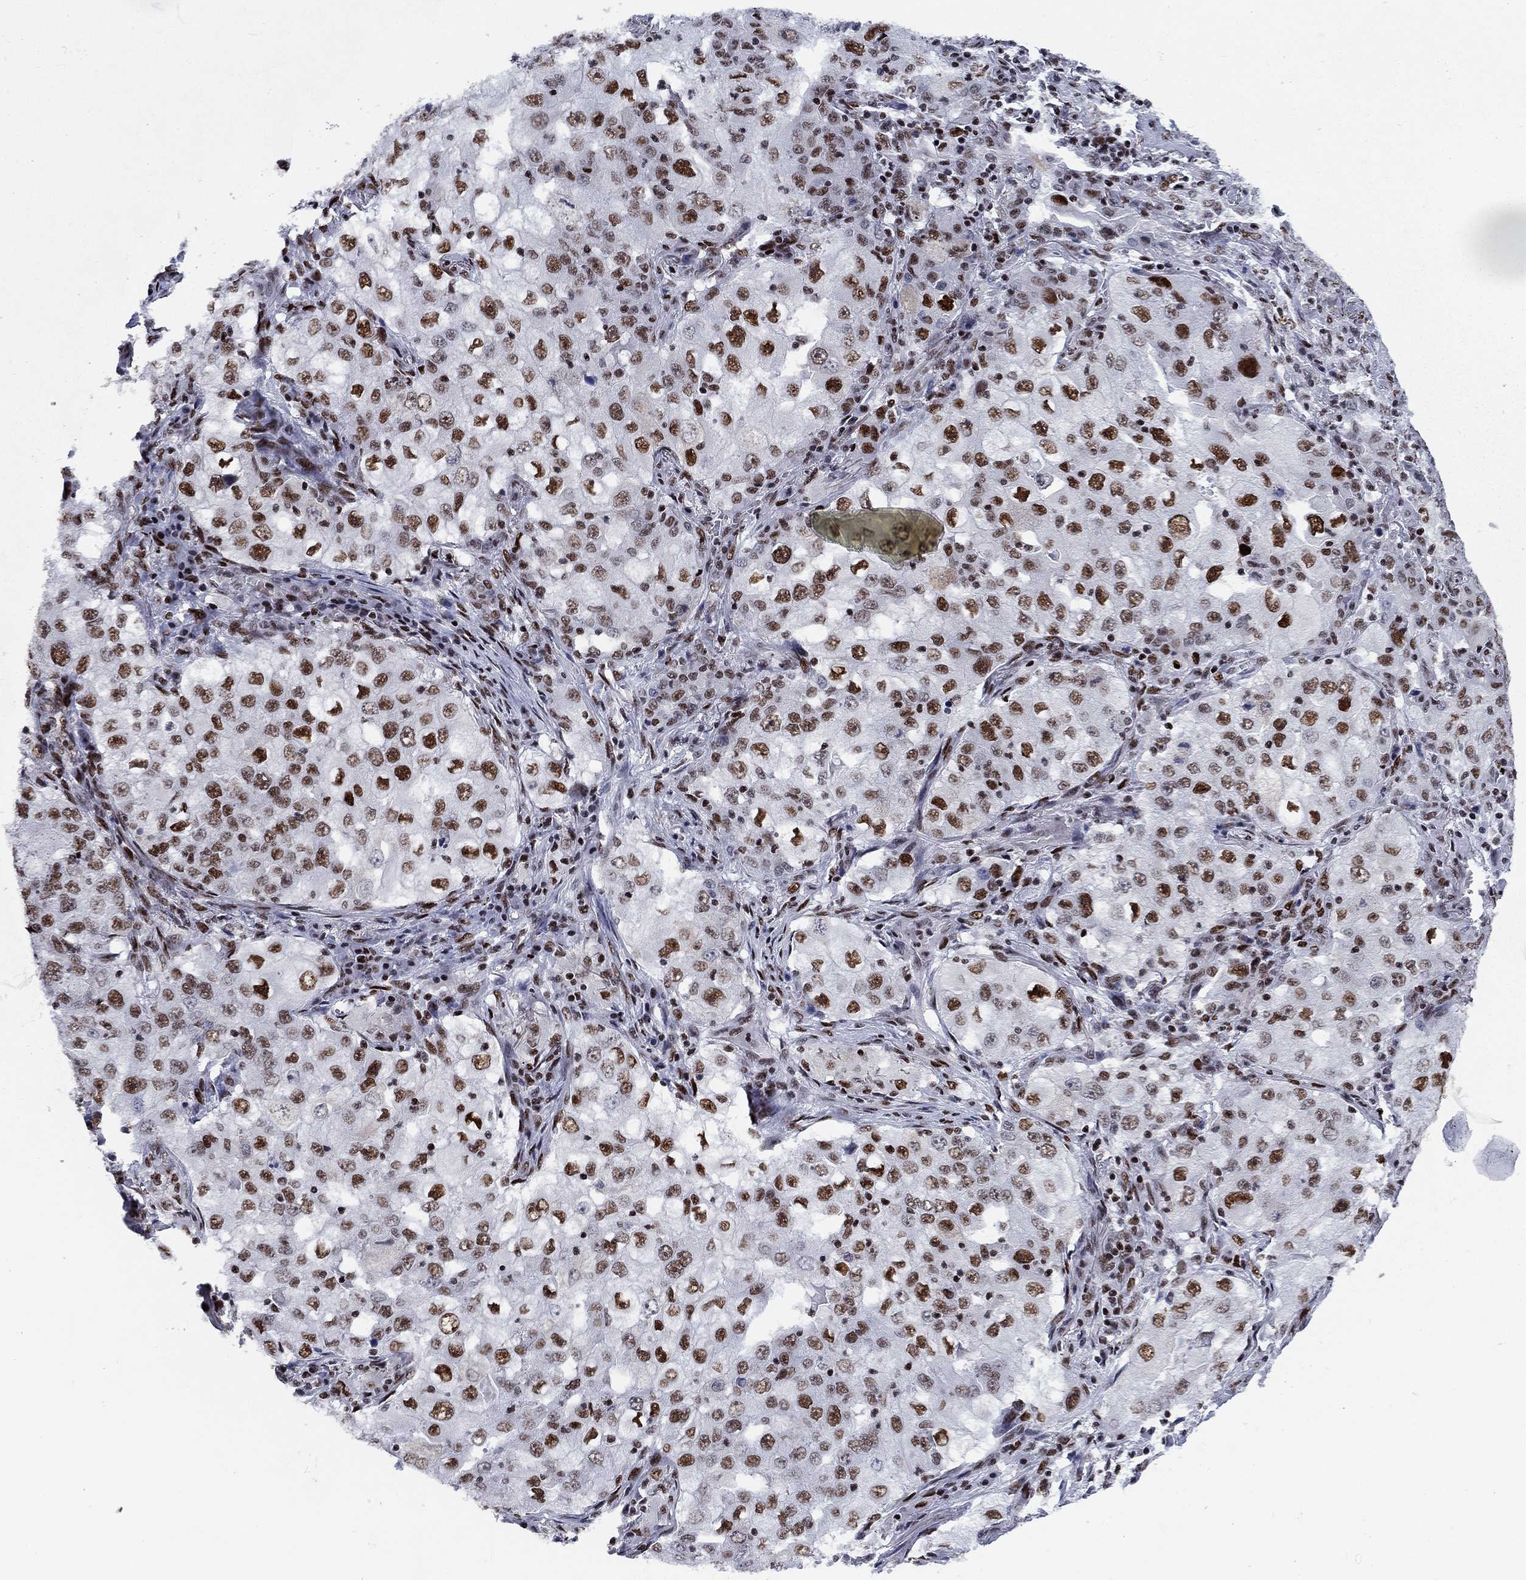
{"staining": {"intensity": "strong", "quantity": "25%-75%", "location": "nuclear"}, "tissue": "lung cancer", "cell_type": "Tumor cells", "image_type": "cancer", "snomed": [{"axis": "morphology", "description": "Adenocarcinoma, NOS"}, {"axis": "topography", "description": "Lung"}], "caption": "Immunohistochemical staining of lung adenocarcinoma demonstrates high levels of strong nuclear positivity in approximately 25%-75% of tumor cells.", "gene": "RPRD1B", "patient": {"sex": "female", "age": 61}}